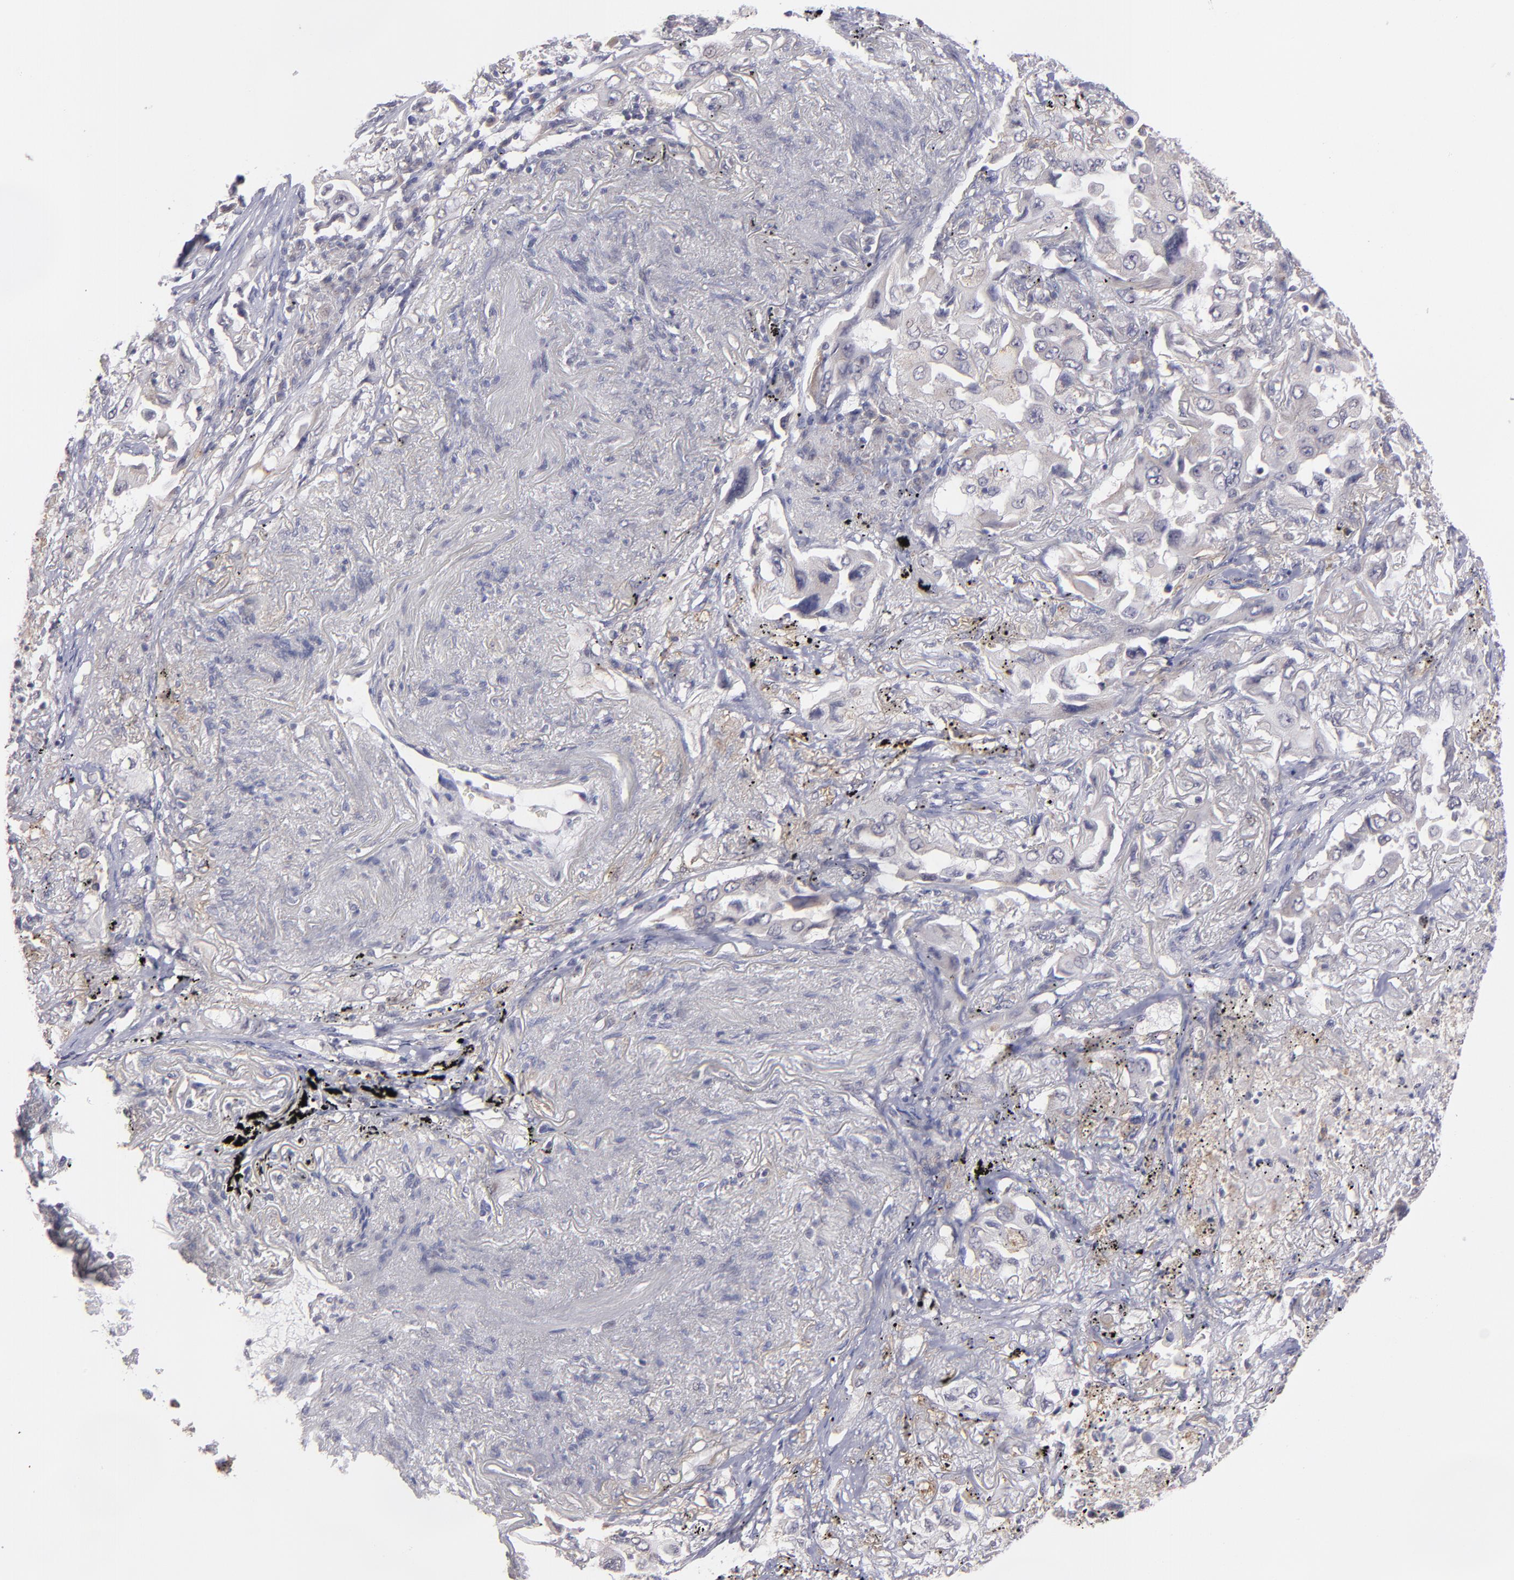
{"staining": {"intensity": "negative", "quantity": "none", "location": "none"}, "tissue": "lung cancer", "cell_type": "Tumor cells", "image_type": "cancer", "snomed": [{"axis": "morphology", "description": "Adenocarcinoma, NOS"}, {"axis": "topography", "description": "Lung"}], "caption": "The IHC photomicrograph has no significant positivity in tumor cells of adenocarcinoma (lung) tissue.", "gene": "NRXN3", "patient": {"sex": "female", "age": 65}}